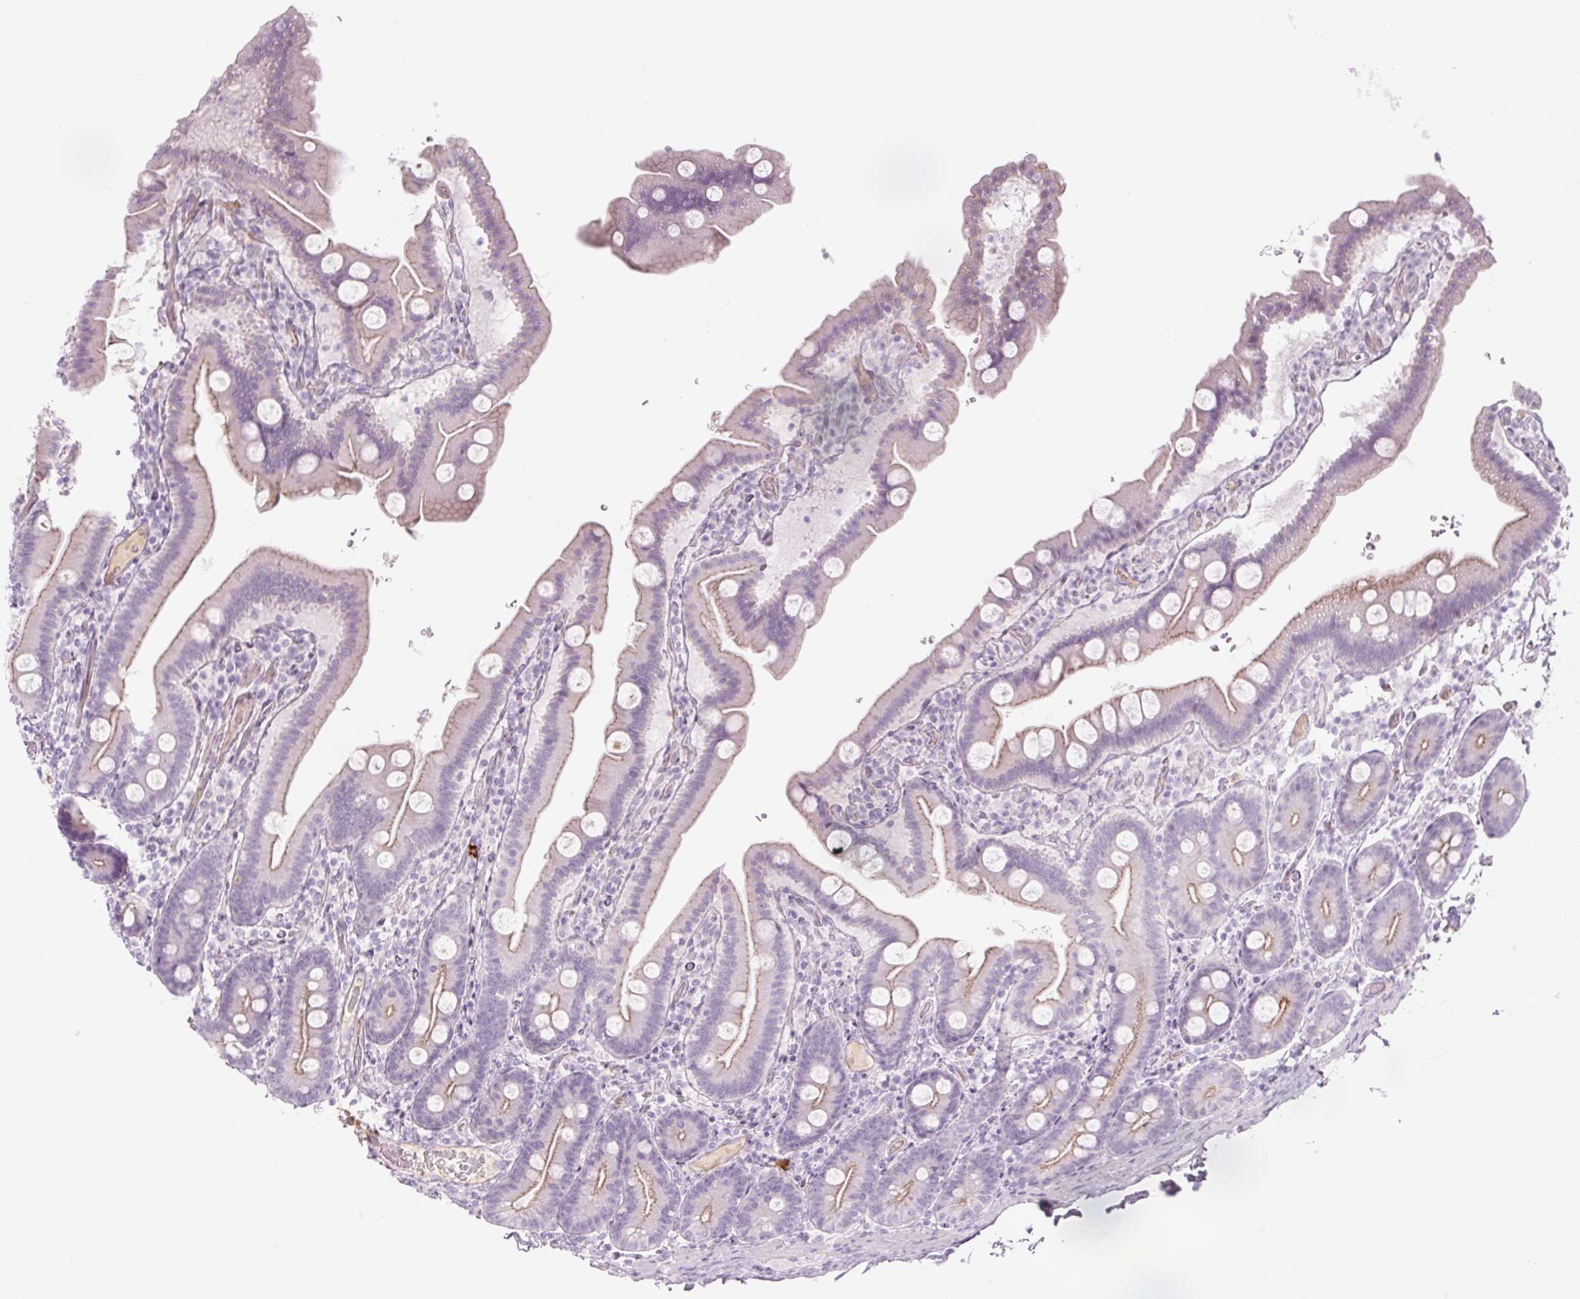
{"staining": {"intensity": "moderate", "quantity": "25%-75%", "location": "cytoplasmic/membranous"}, "tissue": "duodenum", "cell_type": "Glandular cells", "image_type": "normal", "snomed": [{"axis": "morphology", "description": "Normal tissue, NOS"}, {"axis": "topography", "description": "Duodenum"}], "caption": "High-magnification brightfield microscopy of normal duodenum stained with DAB (brown) and counterstained with hematoxylin (blue). glandular cells exhibit moderate cytoplasmic/membranous expression is appreciated in approximately25%-75% of cells.", "gene": "PRM1", "patient": {"sex": "male", "age": 55}}